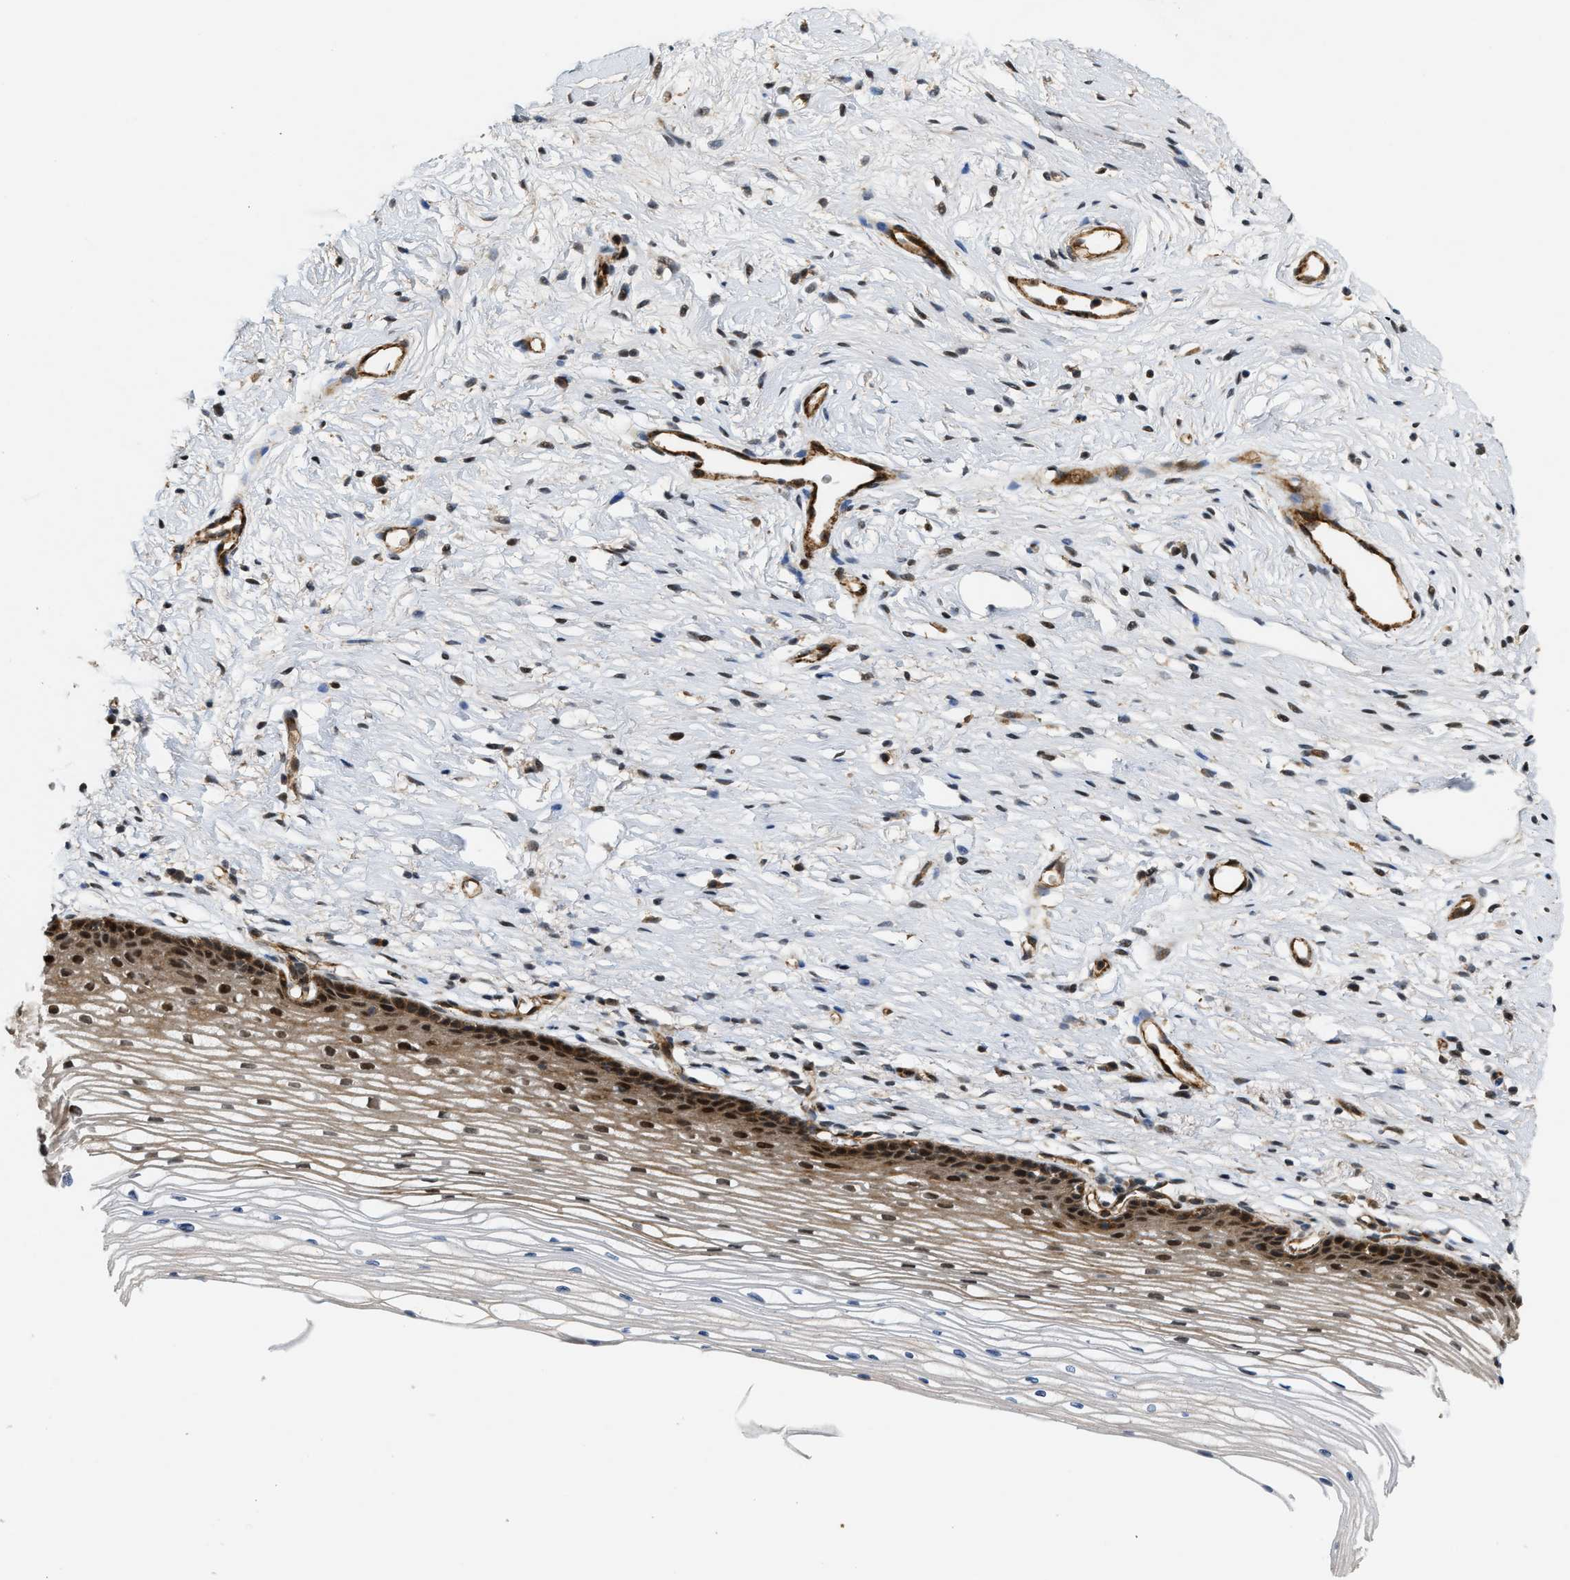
{"staining": {"intensity": "weak", "quantity": "<25%", "location": "cytoplasmic/membranous"}, "tissue": "cervix", "cell_type": "Glandular cells", "image_type": "normal", "snomed": [{"axis": "morphology", "description": "Normal tissue, NOS"}, {"axis": "topography", "description": "Cervix"}], "caption": "The image shows no staining of glandular cells in benign cervix.", "gene": "DPF2", "patient": {"sex": "female", "age": 77}}